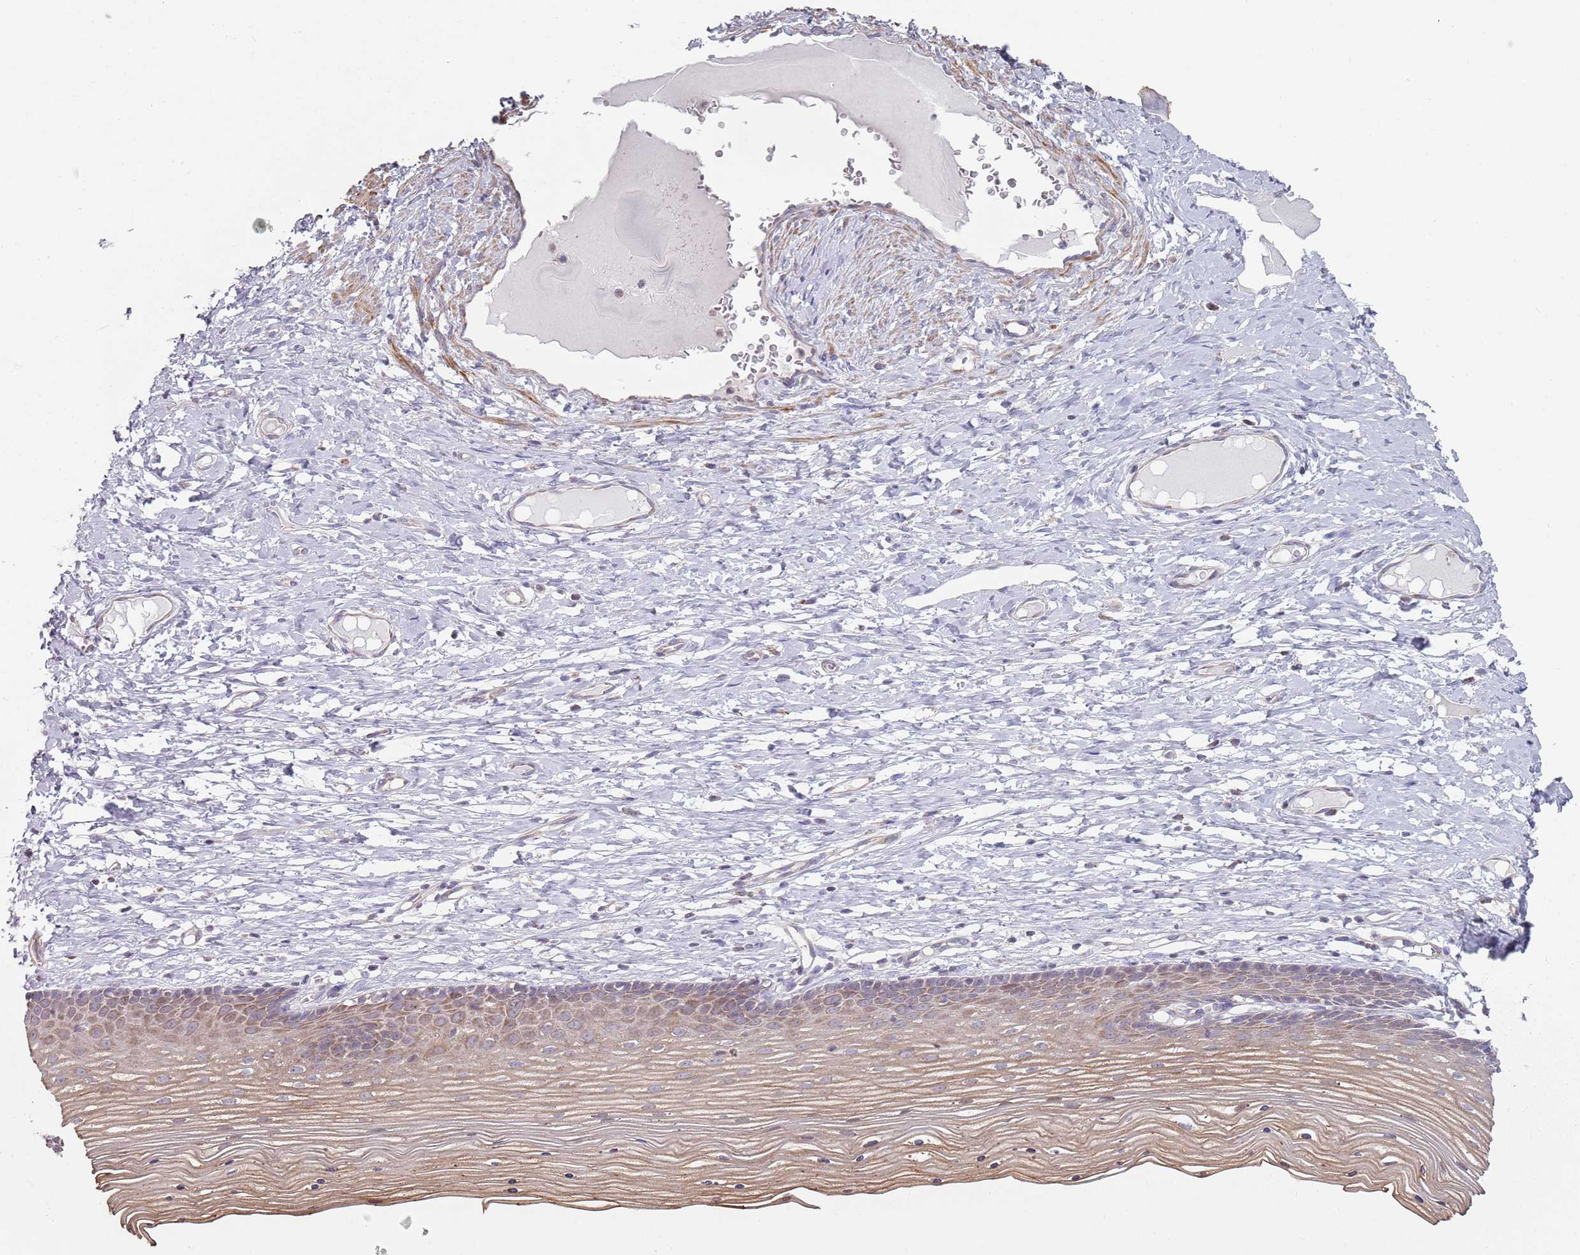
{"staining": {"intensity": "negative", "quantity": "none", "location": "none"}, "tissue": "cervix", "cell_type": "Glandular cells", "image_type": "normal", "snomed": [{"axis": "morphology", "description": "Normal tissue, NOS"}, {"axis": "topography", "description": "Cervix"}], "caption": "IHC photomicrograph of benign cervix: cervix stained with DAB exhibits no significant protein staining in glandular cells. Brightfield microscopy of immunohistochemistry (IHC) stained with DAB (3,3'-diaminobenzidine) (brown) and hematoxylin (blue), captured at high magnification.", "gene": "GAS8", "patient": {"sex": "female", "age": 42}}